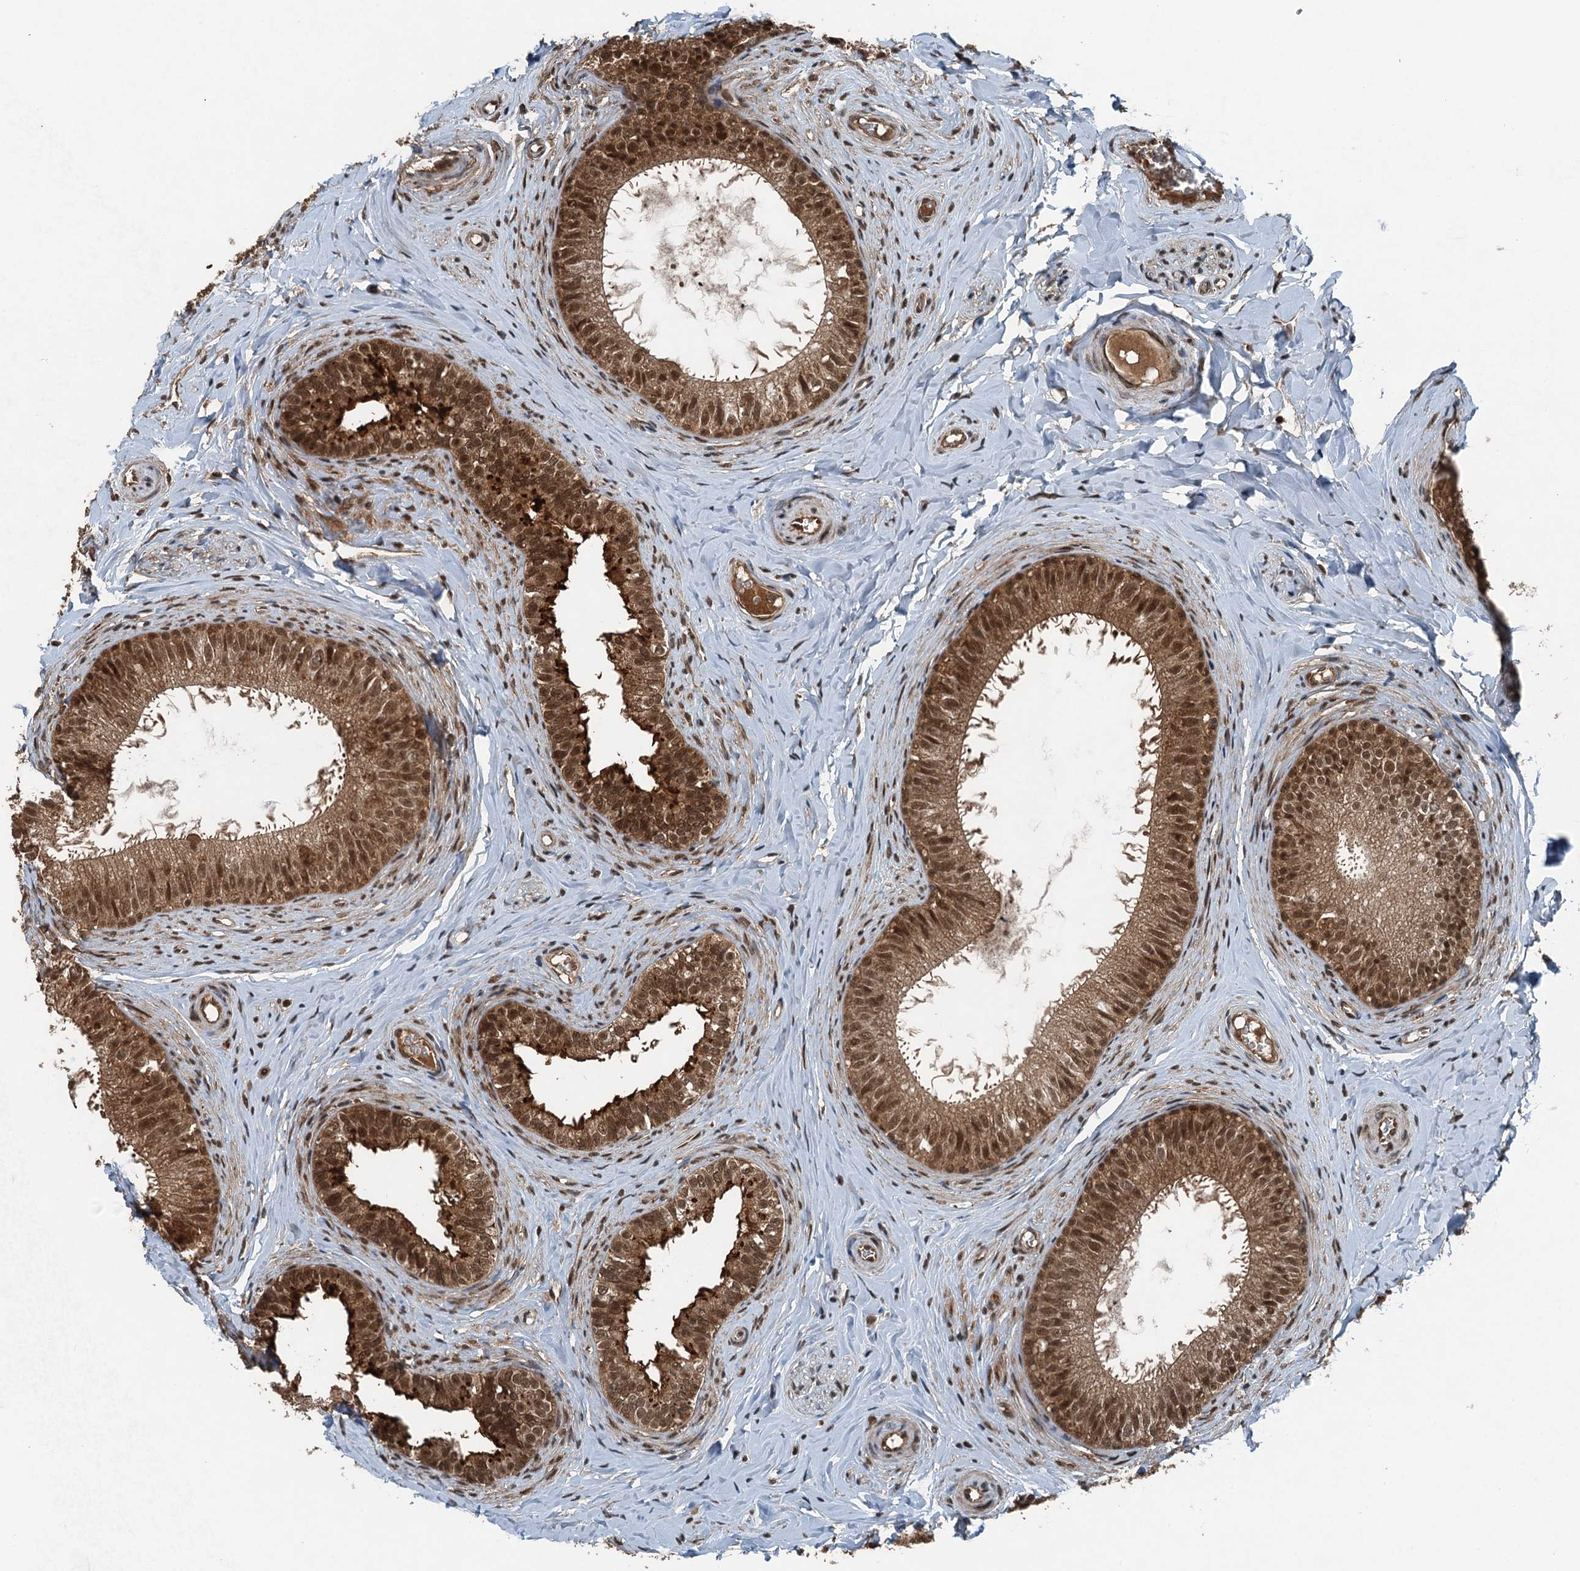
{"staining": {"intensity": "moderate", "quantity": ">75%", "location": "cytoplasmic/membranous,nuclear"}, "tissue": "epididymis", "cell_type": "Glandular cells", "image_type": "normal", "snomed": [{"axis": "morphology", "description": "Normal tissue, NOS"}, {"axis": "topography", "description": "Epididymis"}], "caption": "Epididymis stained with DAB immunohistochemistry exhibits medium levels of moderate cytoplasmic/membranous,nuclear expression in approximately >75% of glandular cells.", "gene": "UBXN6", "patient": {"sex": "male", "age": 34}}